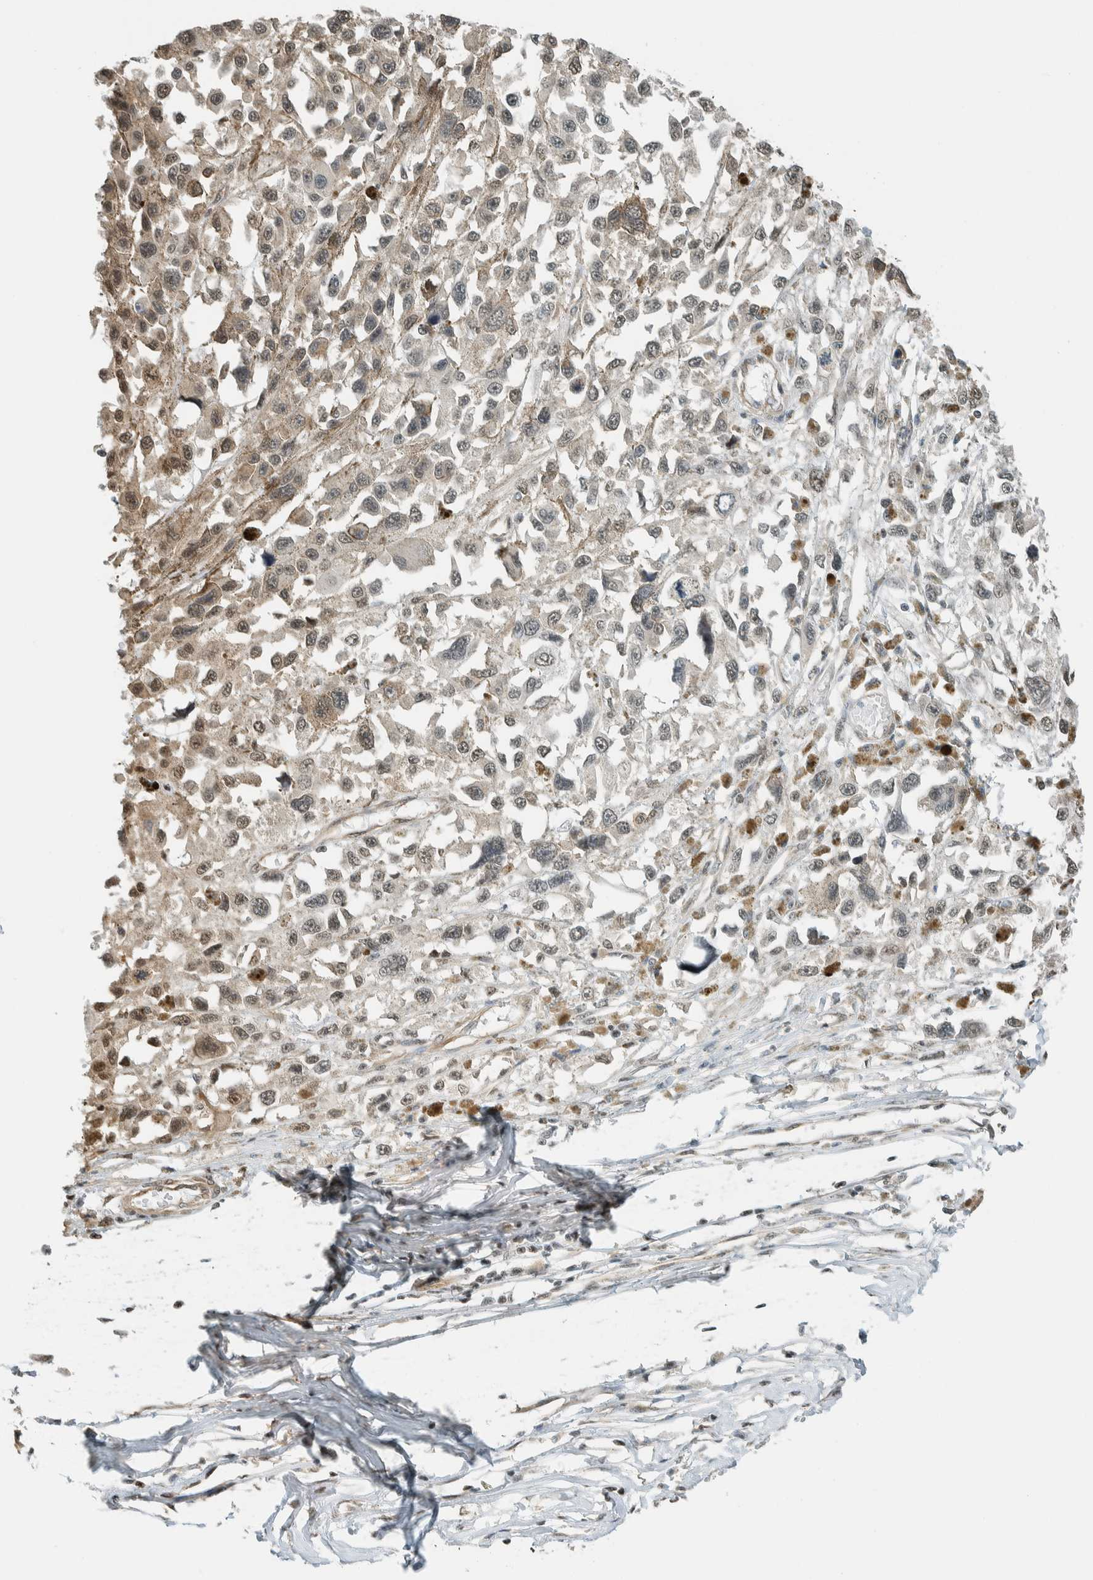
{"staining": {"intensity": "weak", "quantity": "25%-75%", "location": "cytoplasmic/membranous,nuclear"}, "tissue": "melanoma", "cell_type": "Tumor cells", "image_type": "cancer", "snomed": [{"axis": "morphology", "description": "Malignant melanoma, Metastatic site"}, {"axis": "topography", "description": "Lymph node"}], "caption": "Melanoma stained with a protein marker reveals weak staining in tumor cells.", "gene": "NIBAN2", "patient": {"sex": "male", "age": 59}}